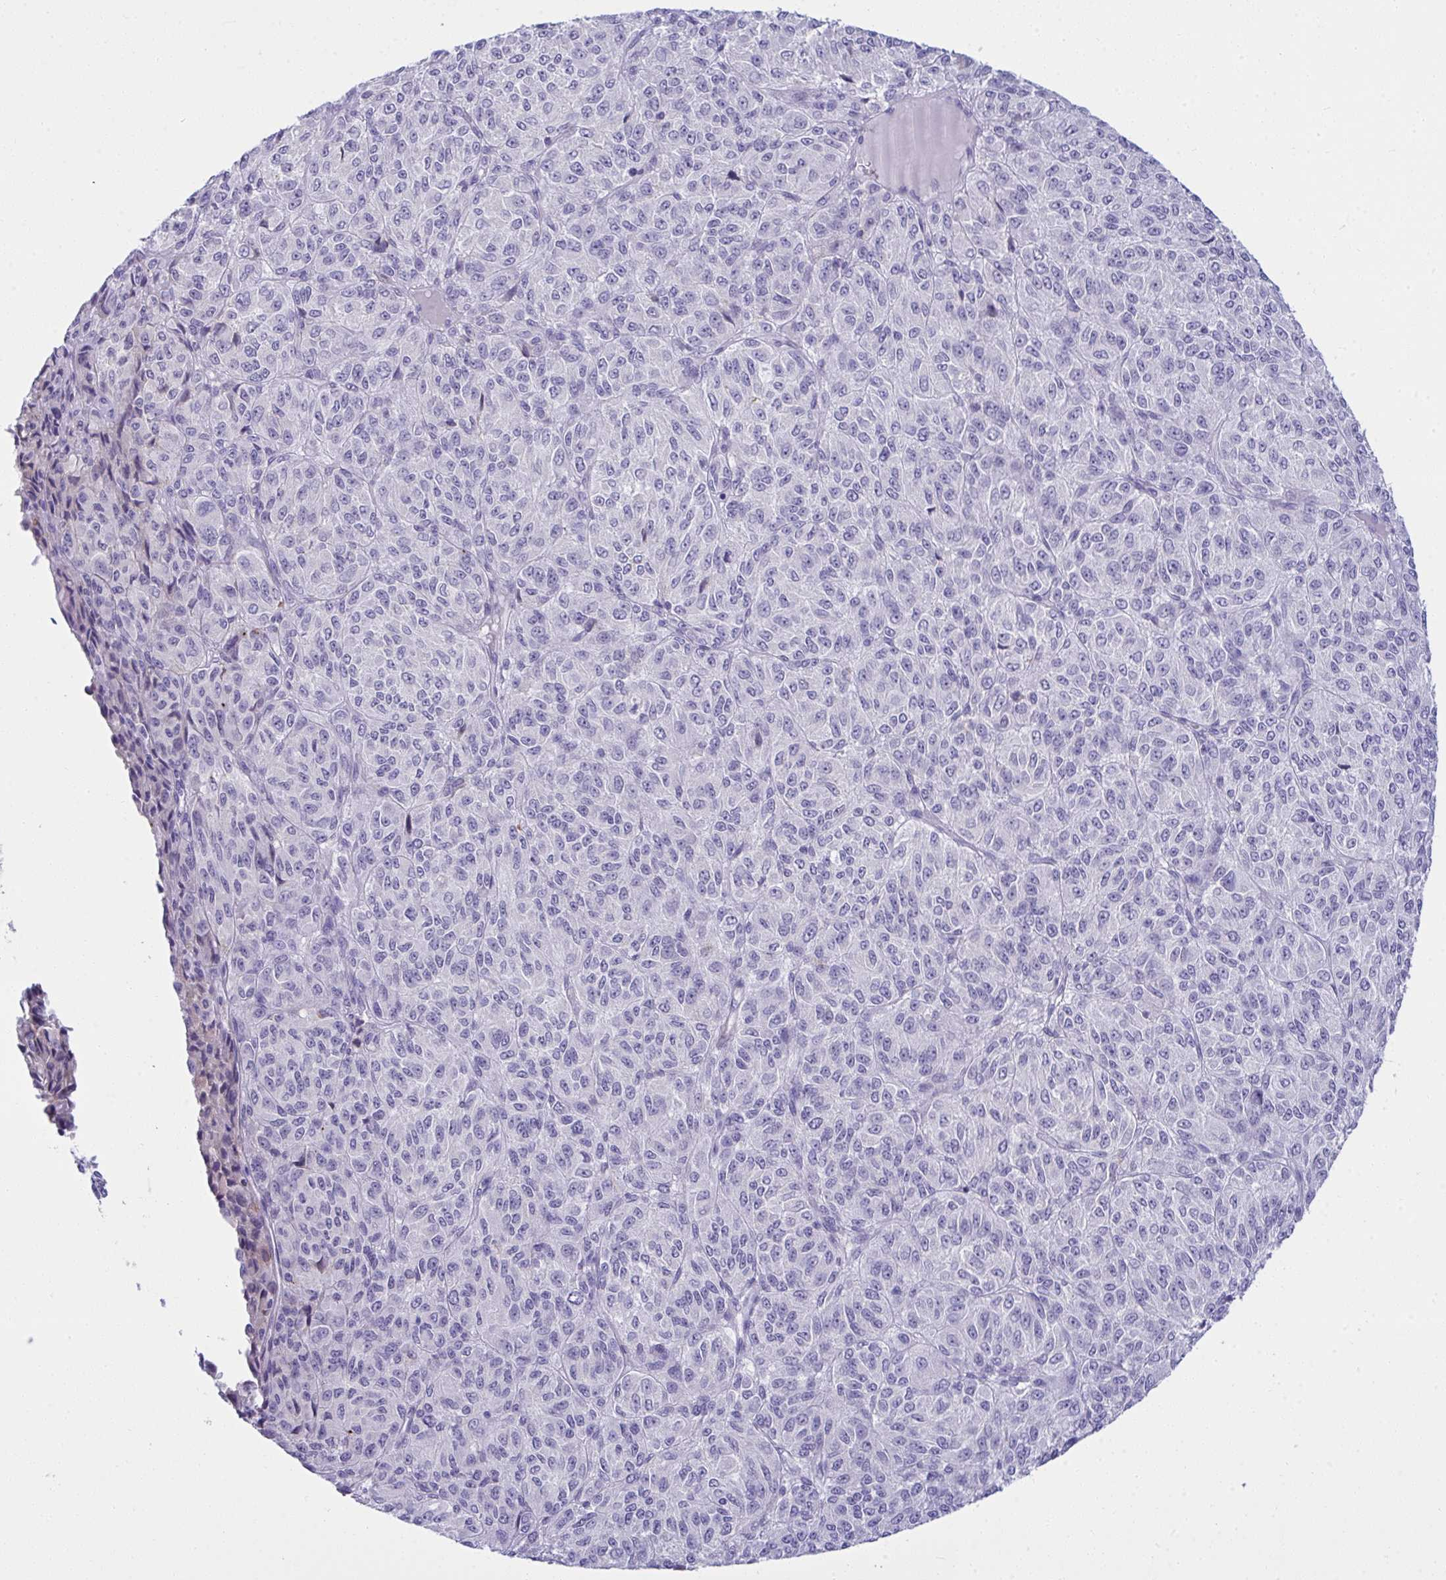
{"staining": {"intensity": "negative", "quantity": "none", "location": "none"}, "tissue": "melanoma", "cell_type": "Tumor cells", "image_type": "cancer", "snomed": [{"axis": "morphology", "description": "Malignant melanoma, Metastatic site"}, {"axis": "topography", "description": "Brain"}], "caption": "The histopathology image shows no staining of tumor cells in malignant melanoma (metastatic site).", "gene": "RGPD5", "patient": {"sex": "female", "age": 56}}